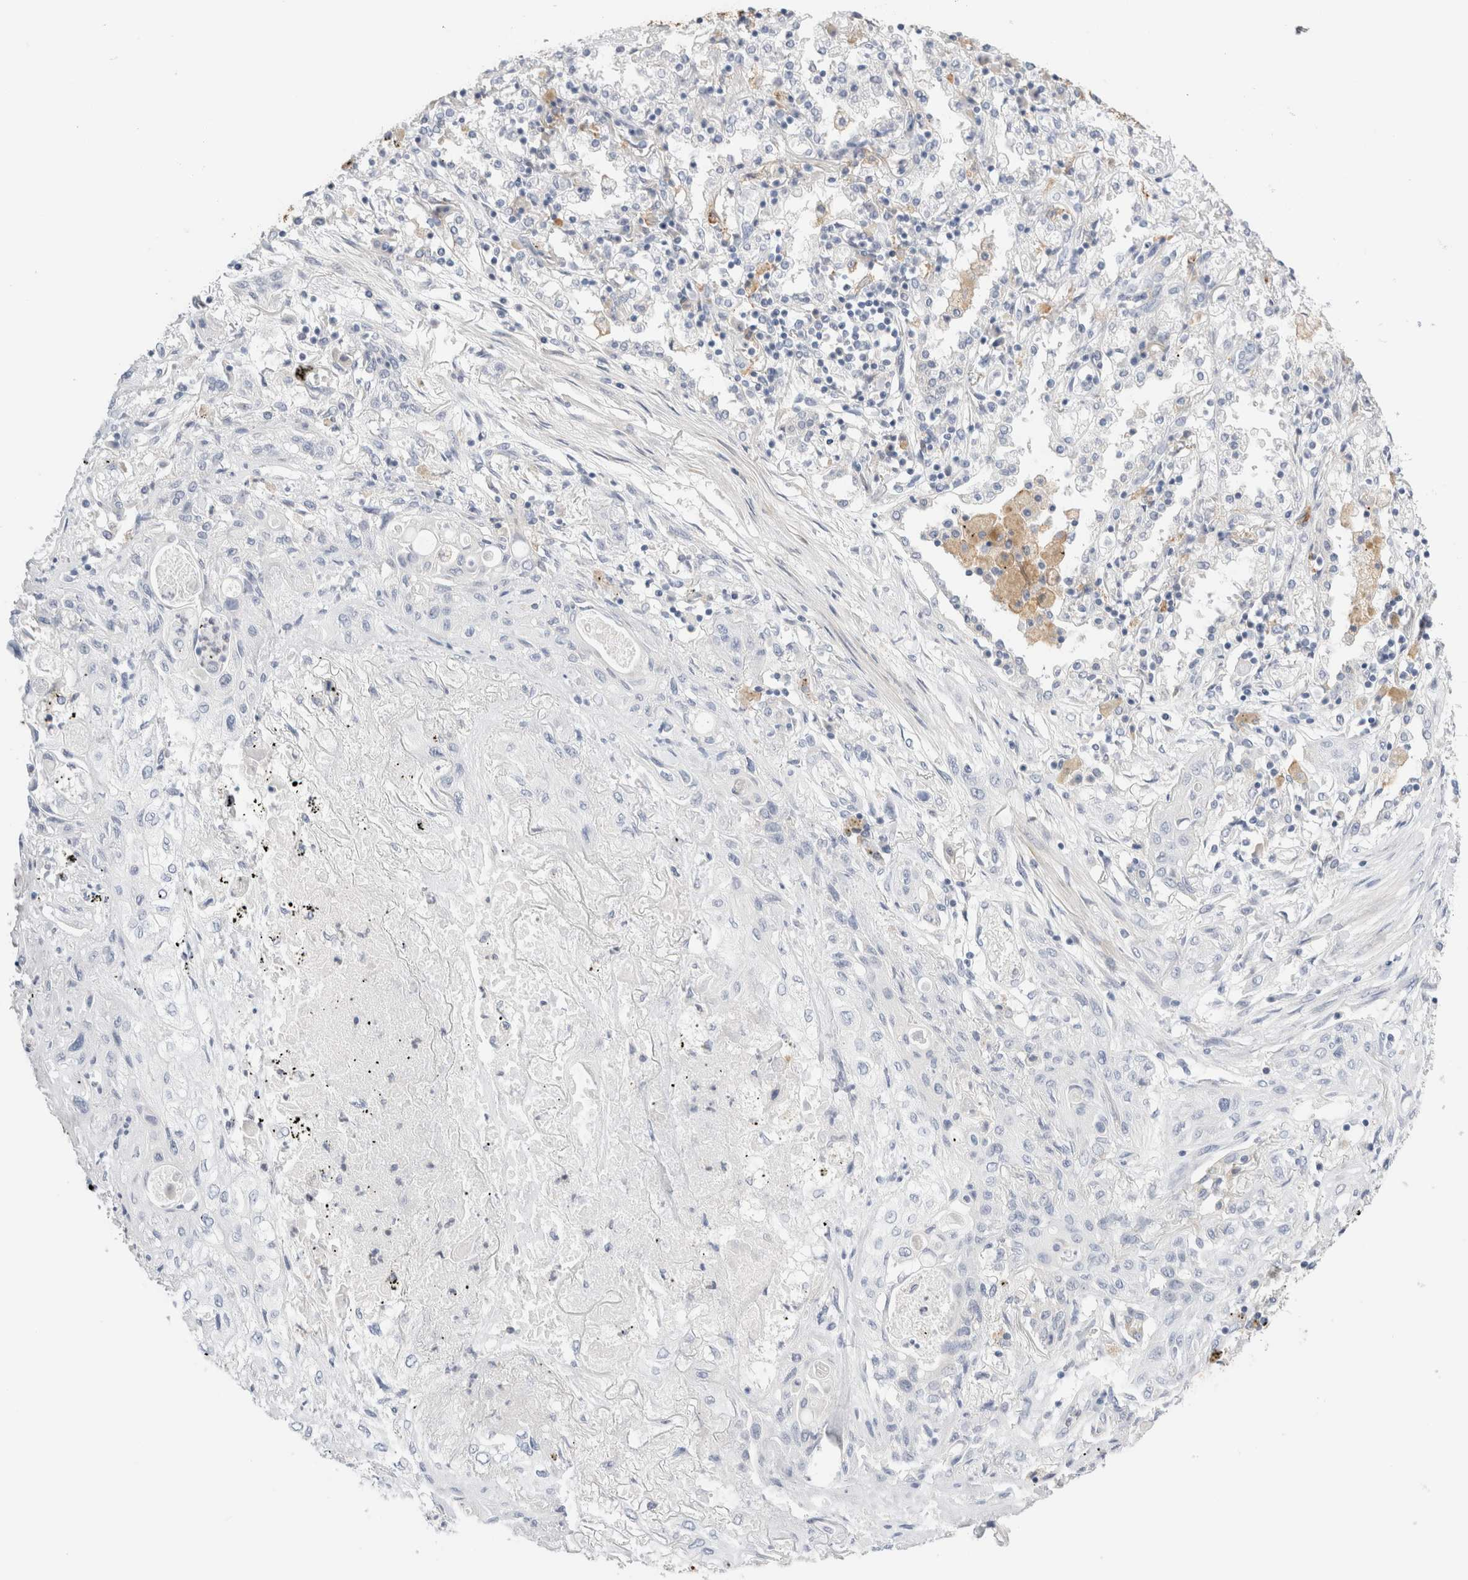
{"staining": {"intensity": "negative", "quantity": "none", "location": "none"}, "tissue": "lung cancer", "cell_type": "Tumor cells", "image_type": "cancer", "snomed": [{"axis": "morphology", "description": "Squamous cell carcinoma, NOS"}, {"axis": "topography", "description": "Lung"}], "caption": "IHC photomicrograph of neoplastic tissue: human lung cancer stained with DAB displays no significant protein positivity in tumor cells.", "gene": "ADAM30", "patient": {"sex": "female", "age": 47}}